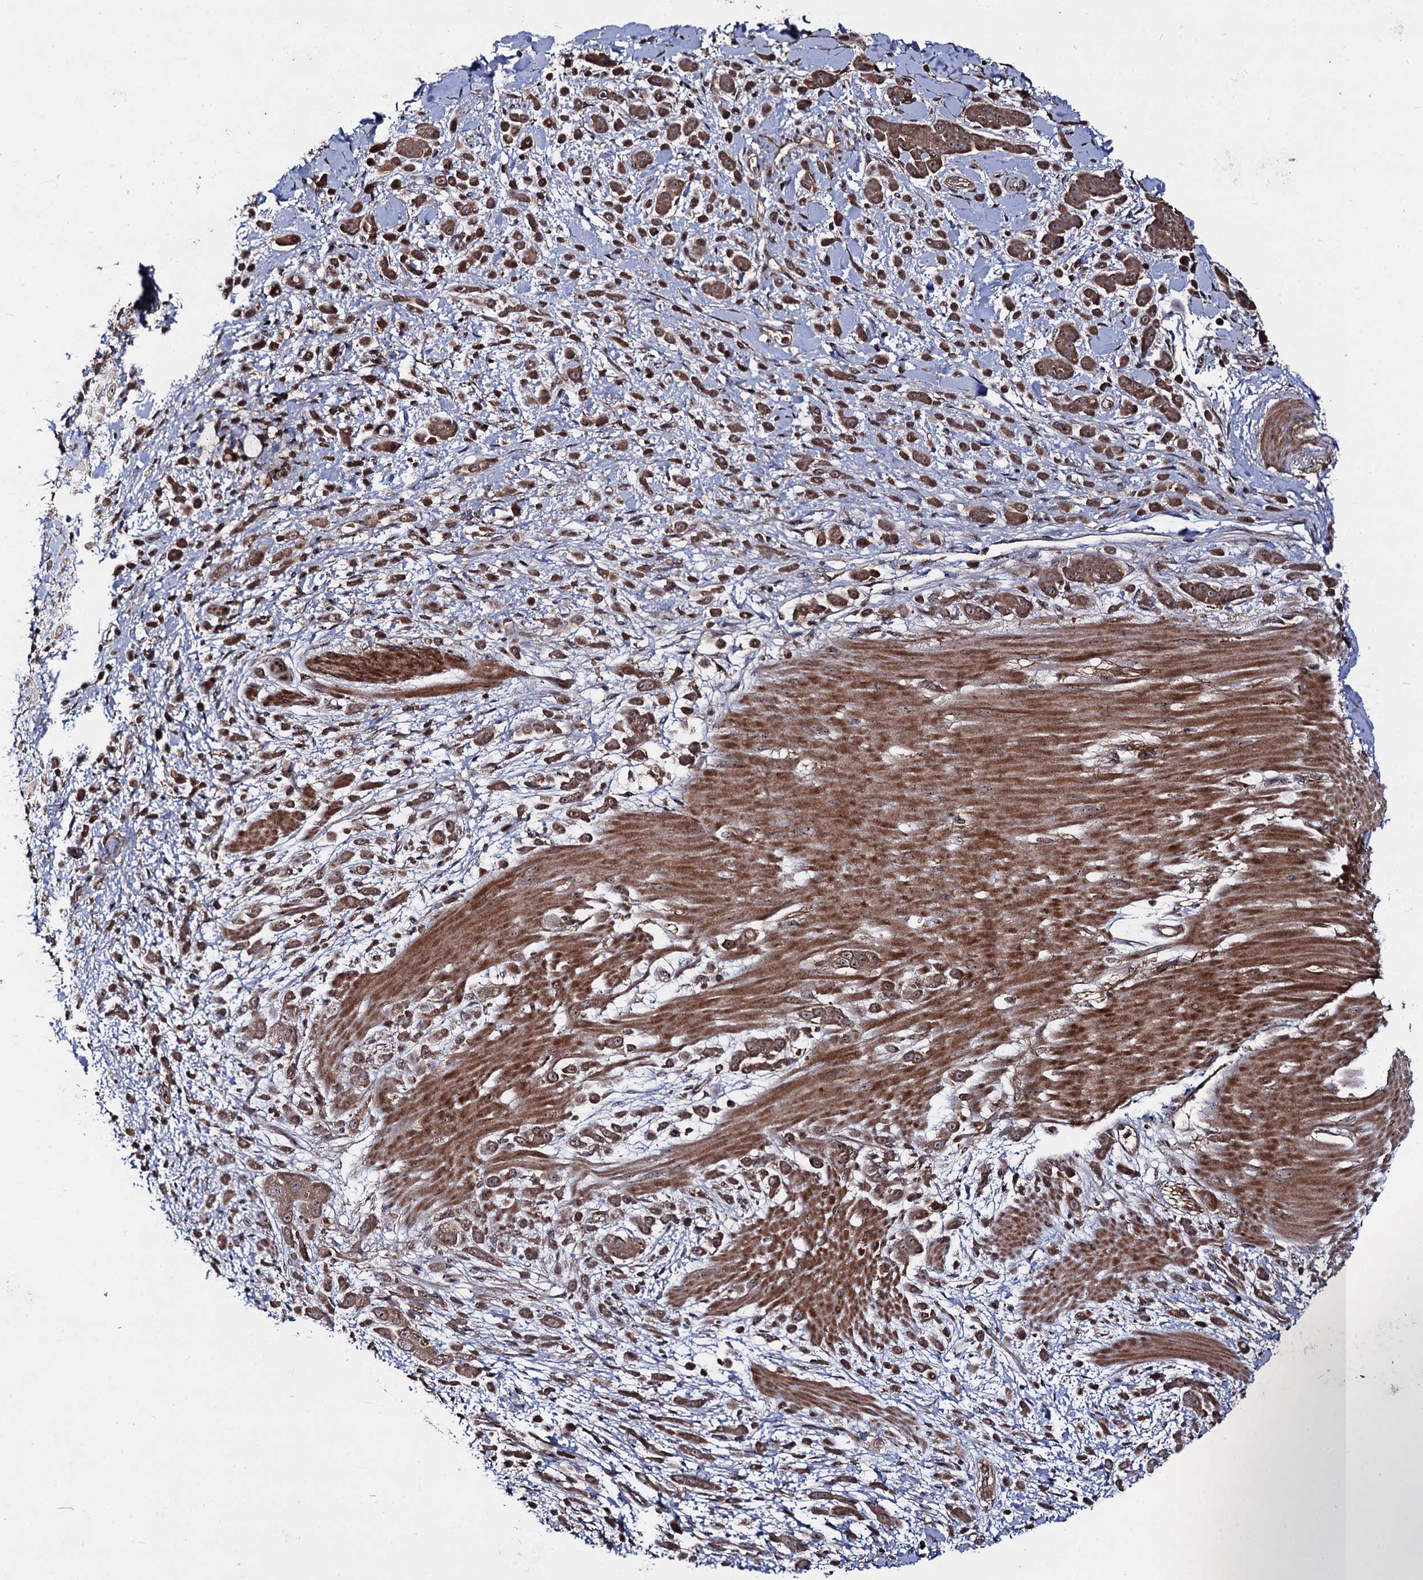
{"staining": {"intensity": "moderate", "quantity": ">75%", "location": "cytoplasmic/membranous,nuclear"}, "tissue": "pancreatic cancer", "cell_type": "Tumor cells", "image_type": "cancer", "snomed": [{"axis": "morphology", "description": "Normal tissue, NOS"}, {"axis": "morphology", "description": "Adenocarcinoma, NOS"}, {"axis": "topography", "description": "Pancreas"}], "caption": "A high-resolution photomicrograph shows immunohistochemistry (IHC) staining of pancreatic adenocarcinoma, which reveals moderate cytoplasmic/membranous and nuclear staining in approximately >75% of tumor cells.", "gene": "KXD1", "patient": {"sex": "female", "age": 64}}